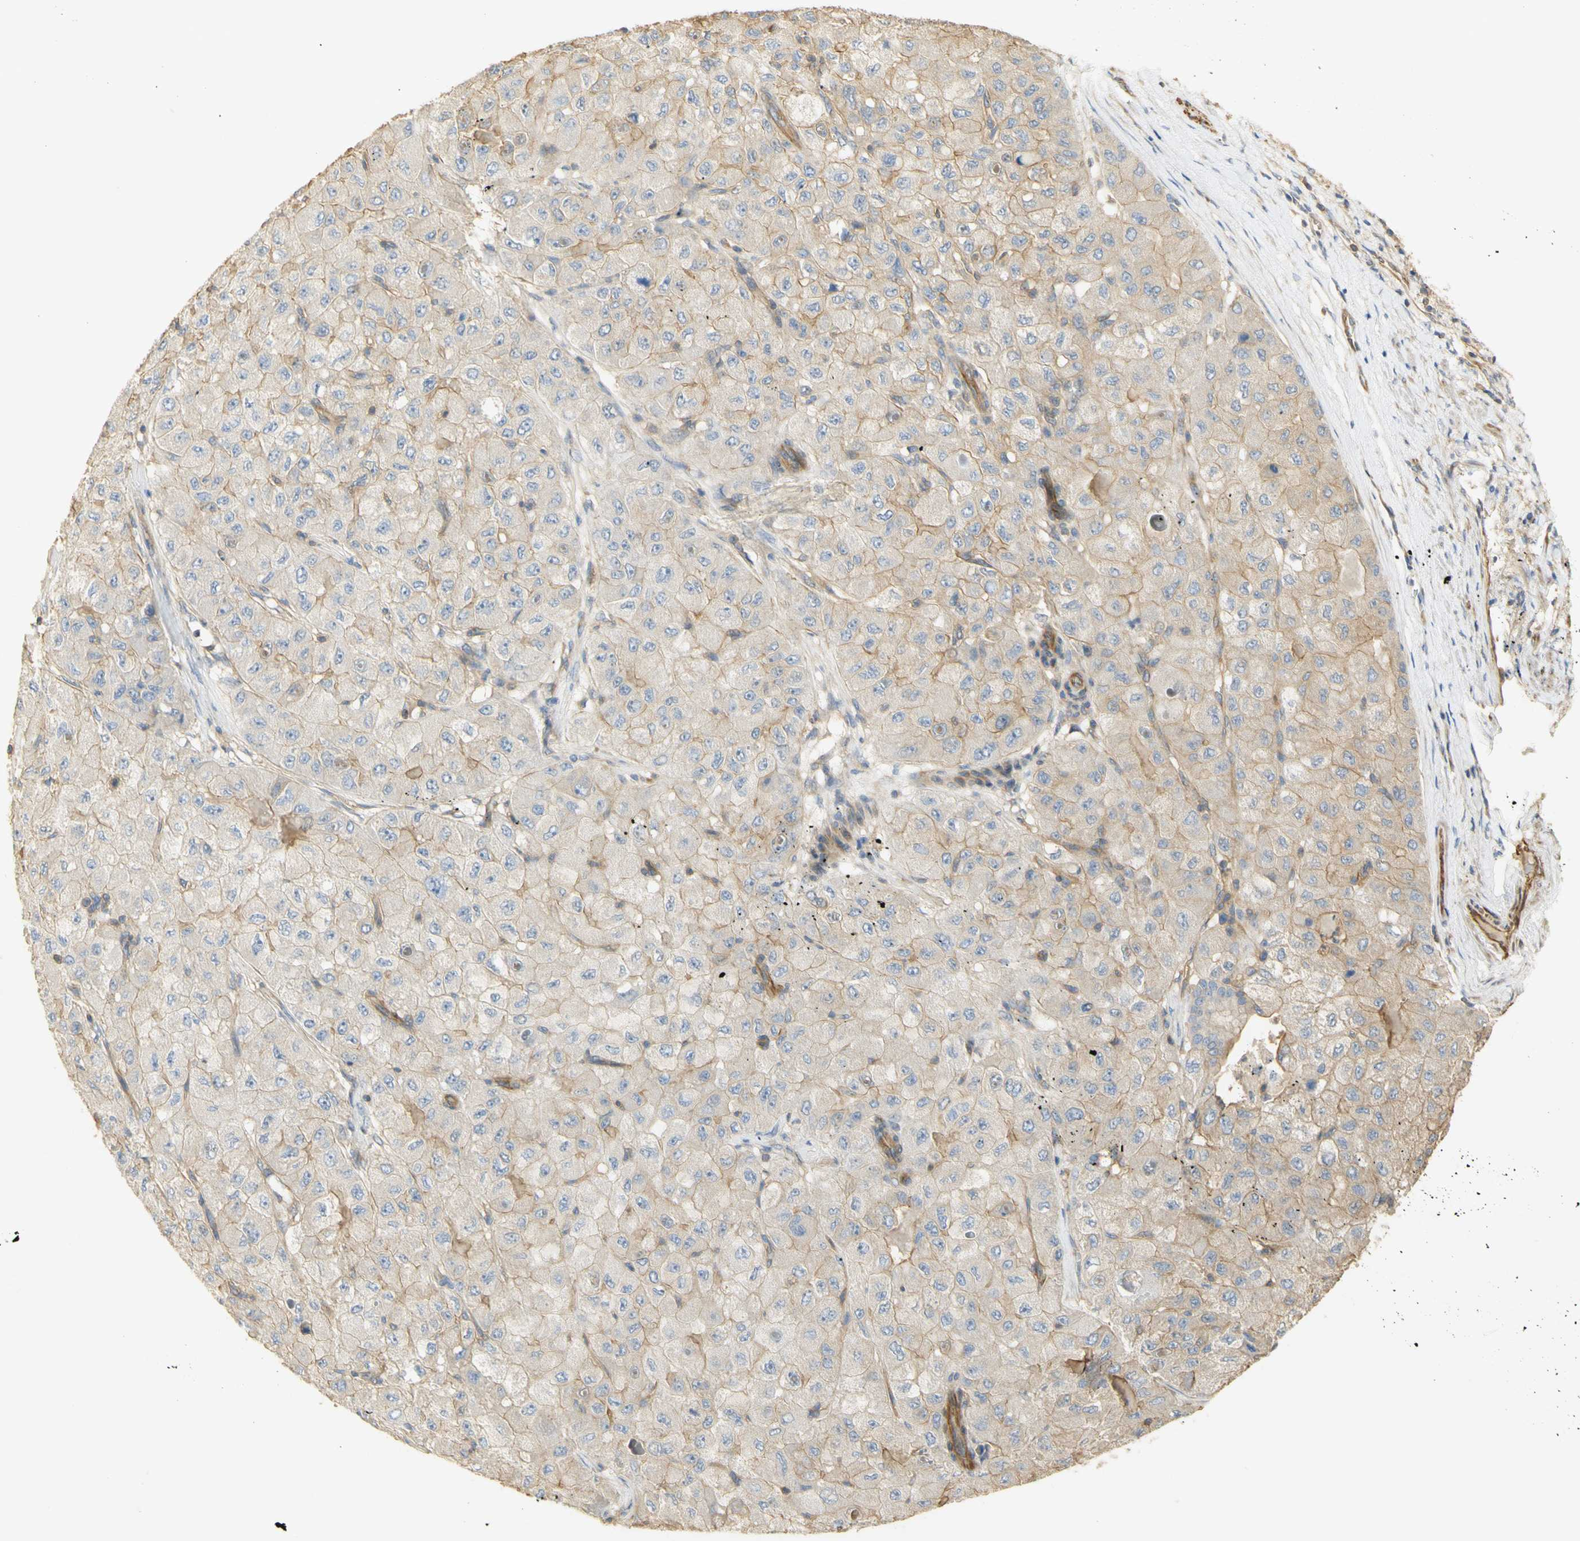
{"staining": {"intensity": "moderate", "quantity": "<25%", "location": "cytoplasmic/membranous"}, "tissue": "liver cancer", "cell_type": "Tumor cells", "image_type": "cancer", "snomed": [{"axis": "morphology", "description": "Carcinoma, Hepatocellular, NOS"}, {"axis": "topography", "description": "Liver"}], "caption": "Immunohistochemical staining of human liver cancer demonstrates moderate cytoplasmic/membranous protein expression in approximately <25% of tumor cells. Immunohistochemistry stains the protein in brown and the nuclei are stained blue.", "gene": "KCNE4", "patient": {"sex": "male", "age": 80}}